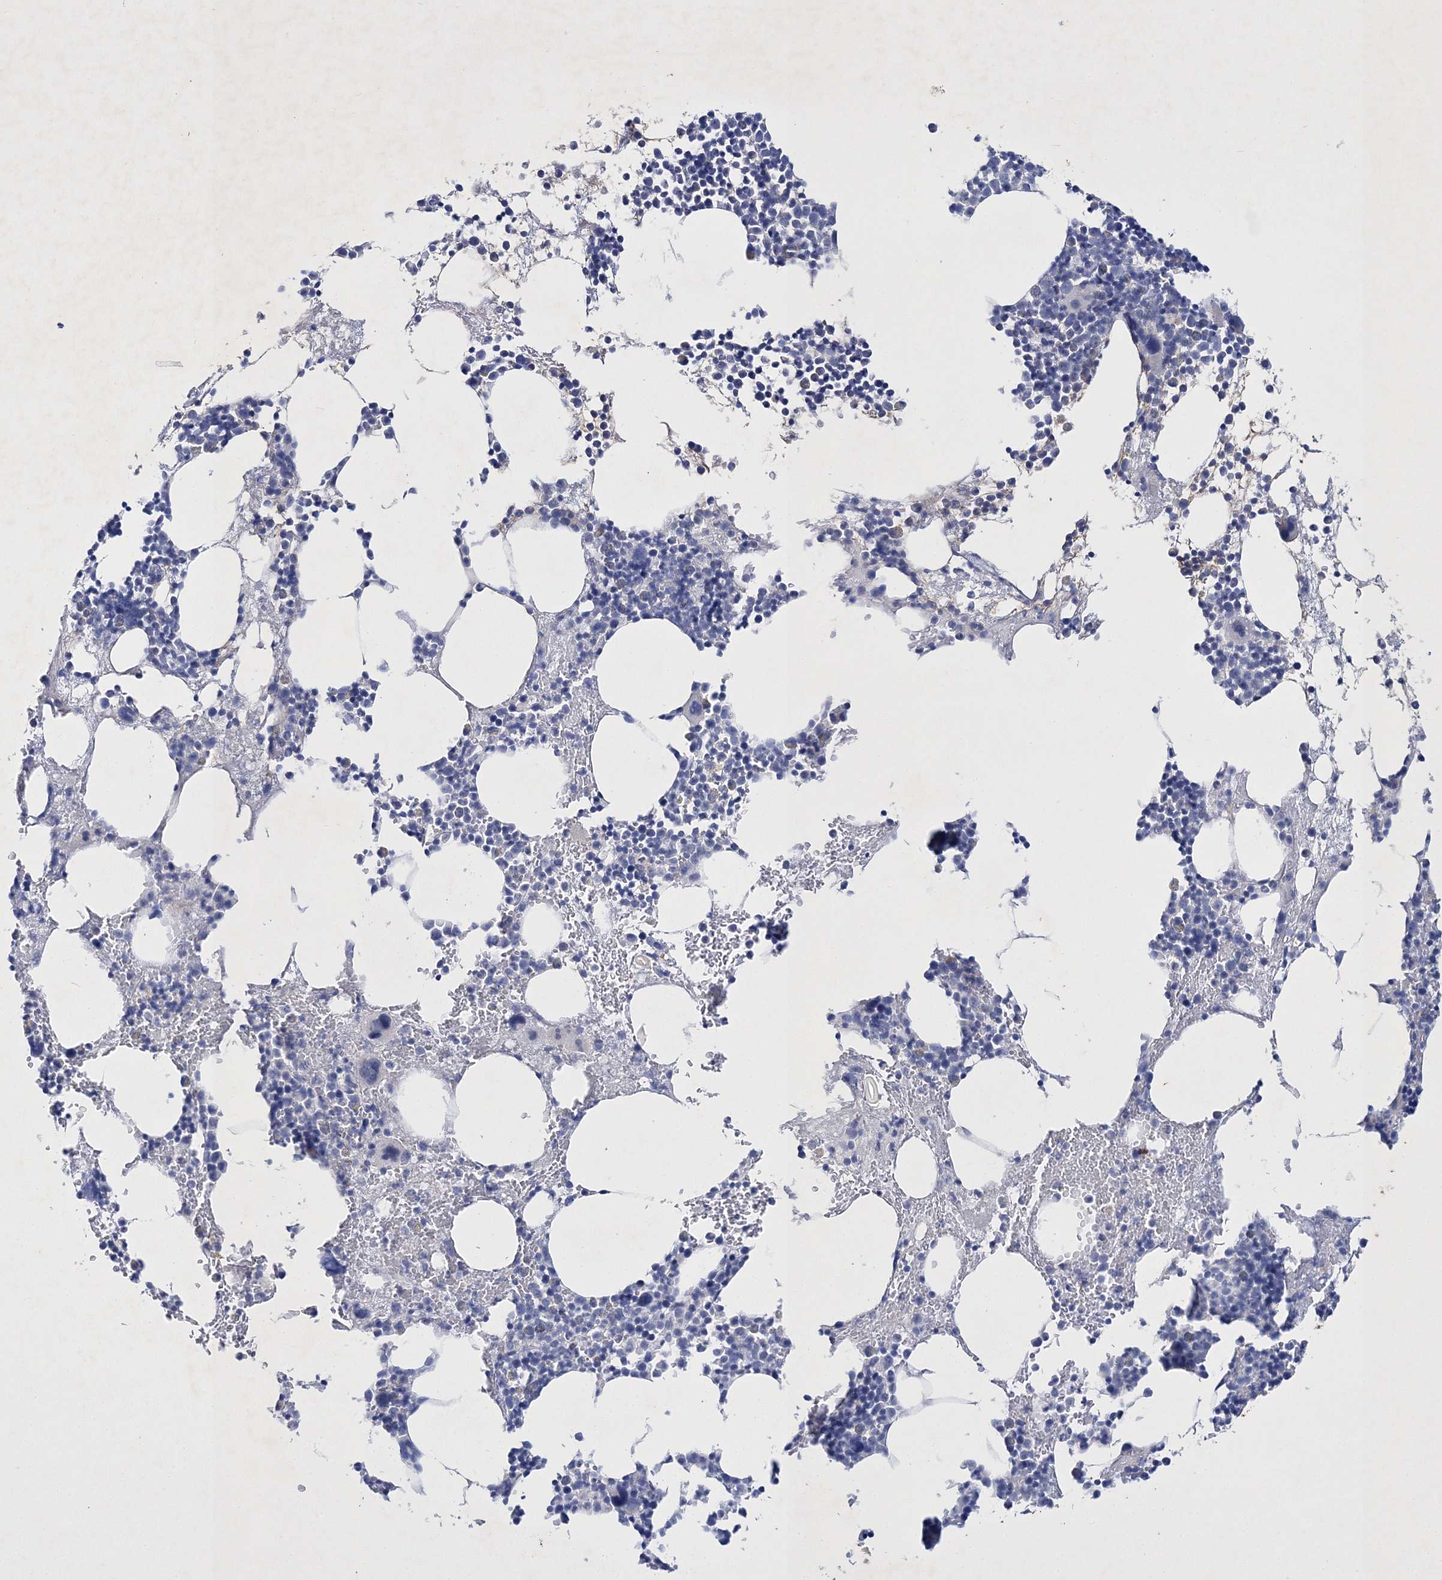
{"staining": {"intensity": "negative", "quantity": "none", "location": "none"}, "tissue": "bone marrow", "cell_type": "Hematopoietic cells", "image_type": "normal", "snomed": [{"axis": "morphology", "description": "Normal tissue, NOS"}, {"axis": "topography", "description": "Bone marrow"}], "caption": "A high-resolution histopathology image shows immunohistochemistry (IHC) staining of benign bone marrow, which shows no significant staining in hematopoietic cells. (DAB immunohistochemistry with hematoxylin counter stain).", "gene": "RTN2", "patient": {"sex": "female", "age": 52}}